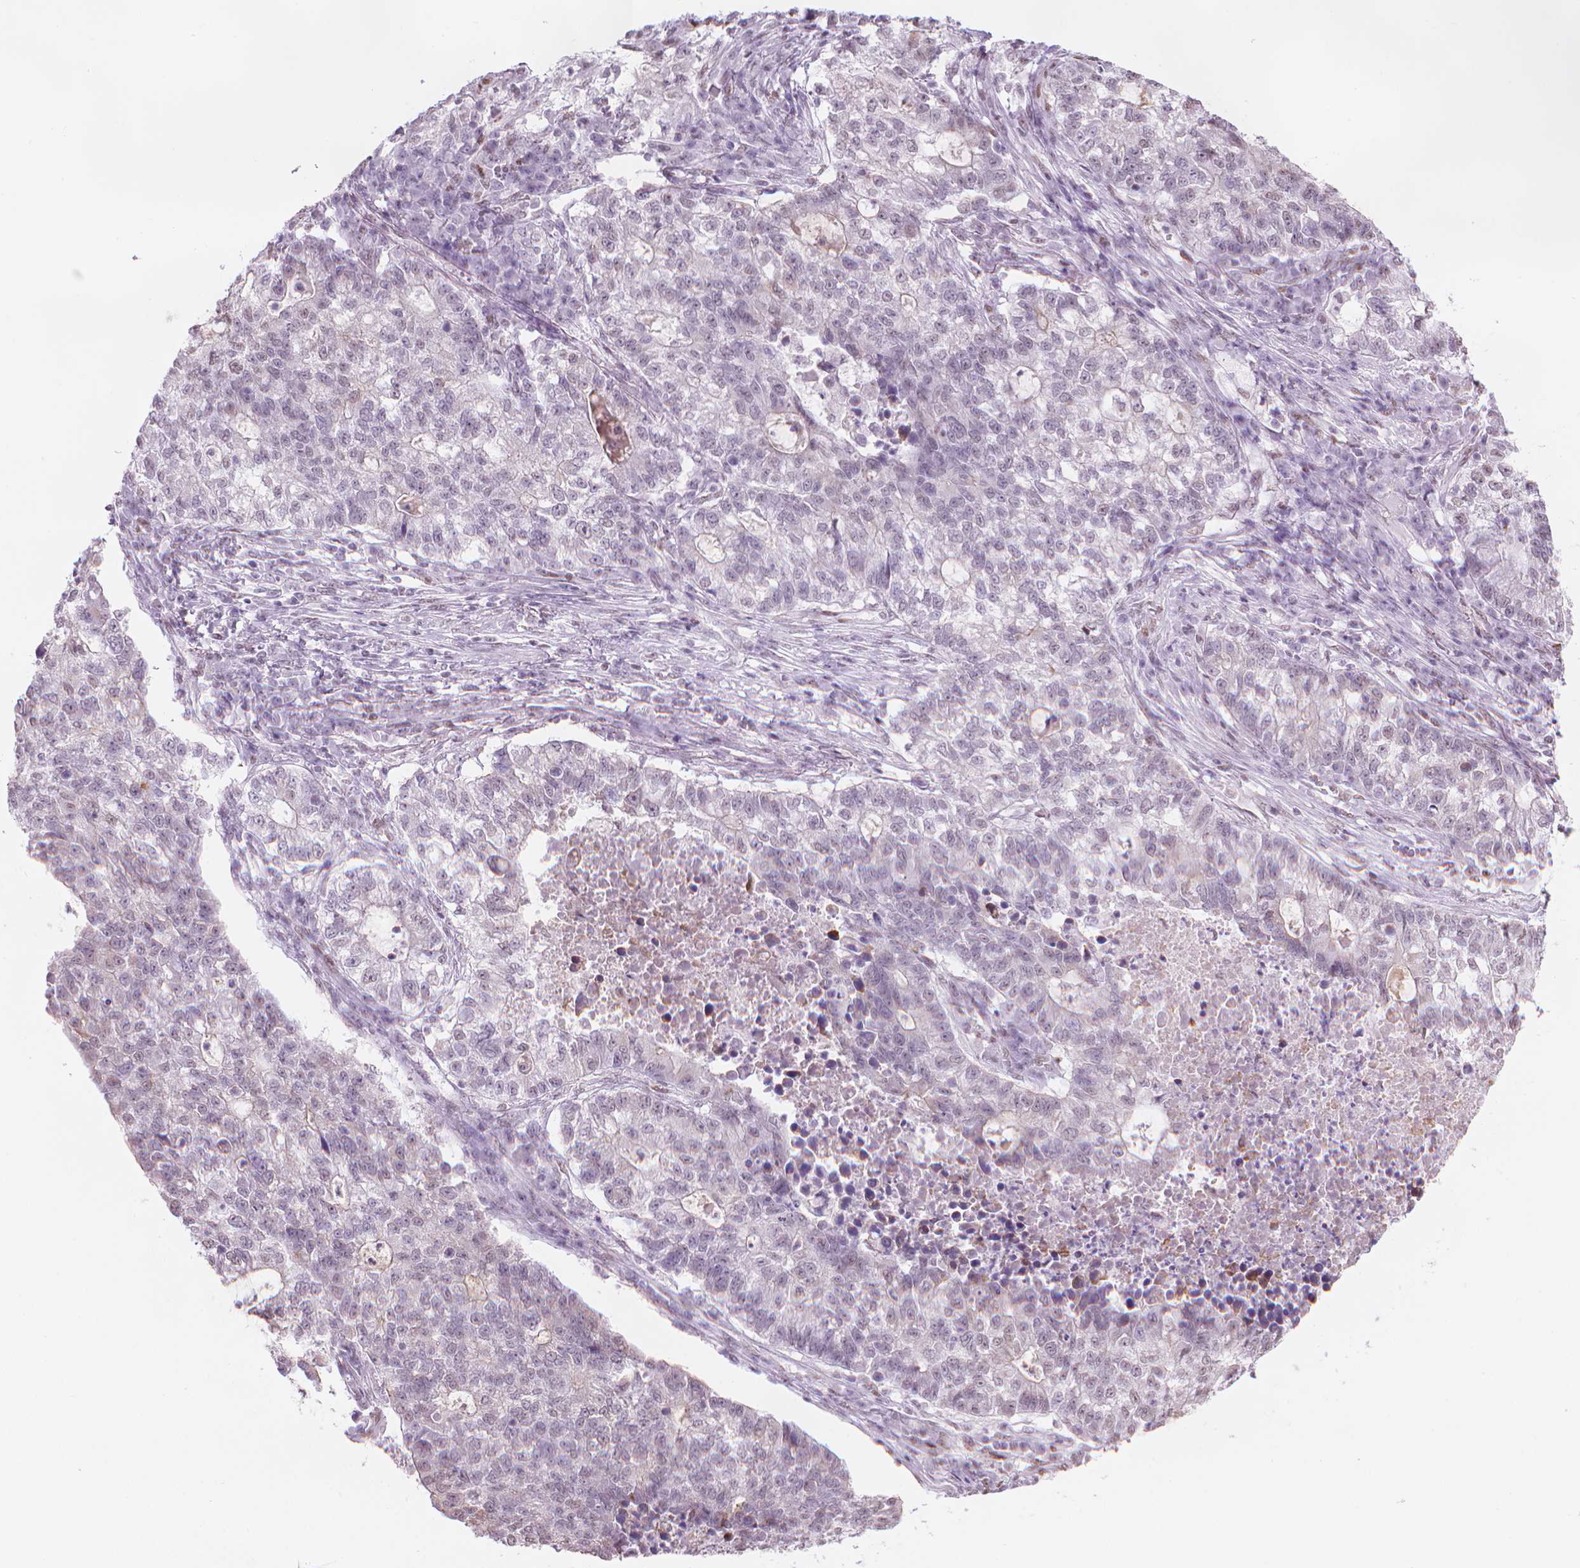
{"staining": {"intensity": "negative", "quantity": "none", "location": "none"}, "tissue": "lung cancer", "cell_type": "Tumor cells", "image_type": "cancer", "snomed": [{"axis": "morphology", "description": "Adenocarcinoma, NOS"}, {"axis": "topography", "description": "Lung"}], "caption": "The IHC photomicrograph has no significant expression in tumor cells of lung cancer (adenocarcinoma) tissue. (DAB immunohistochemistry, high magnification).", "gene": "PIAS2", "patient": {"sex": "male", "age": 57}}